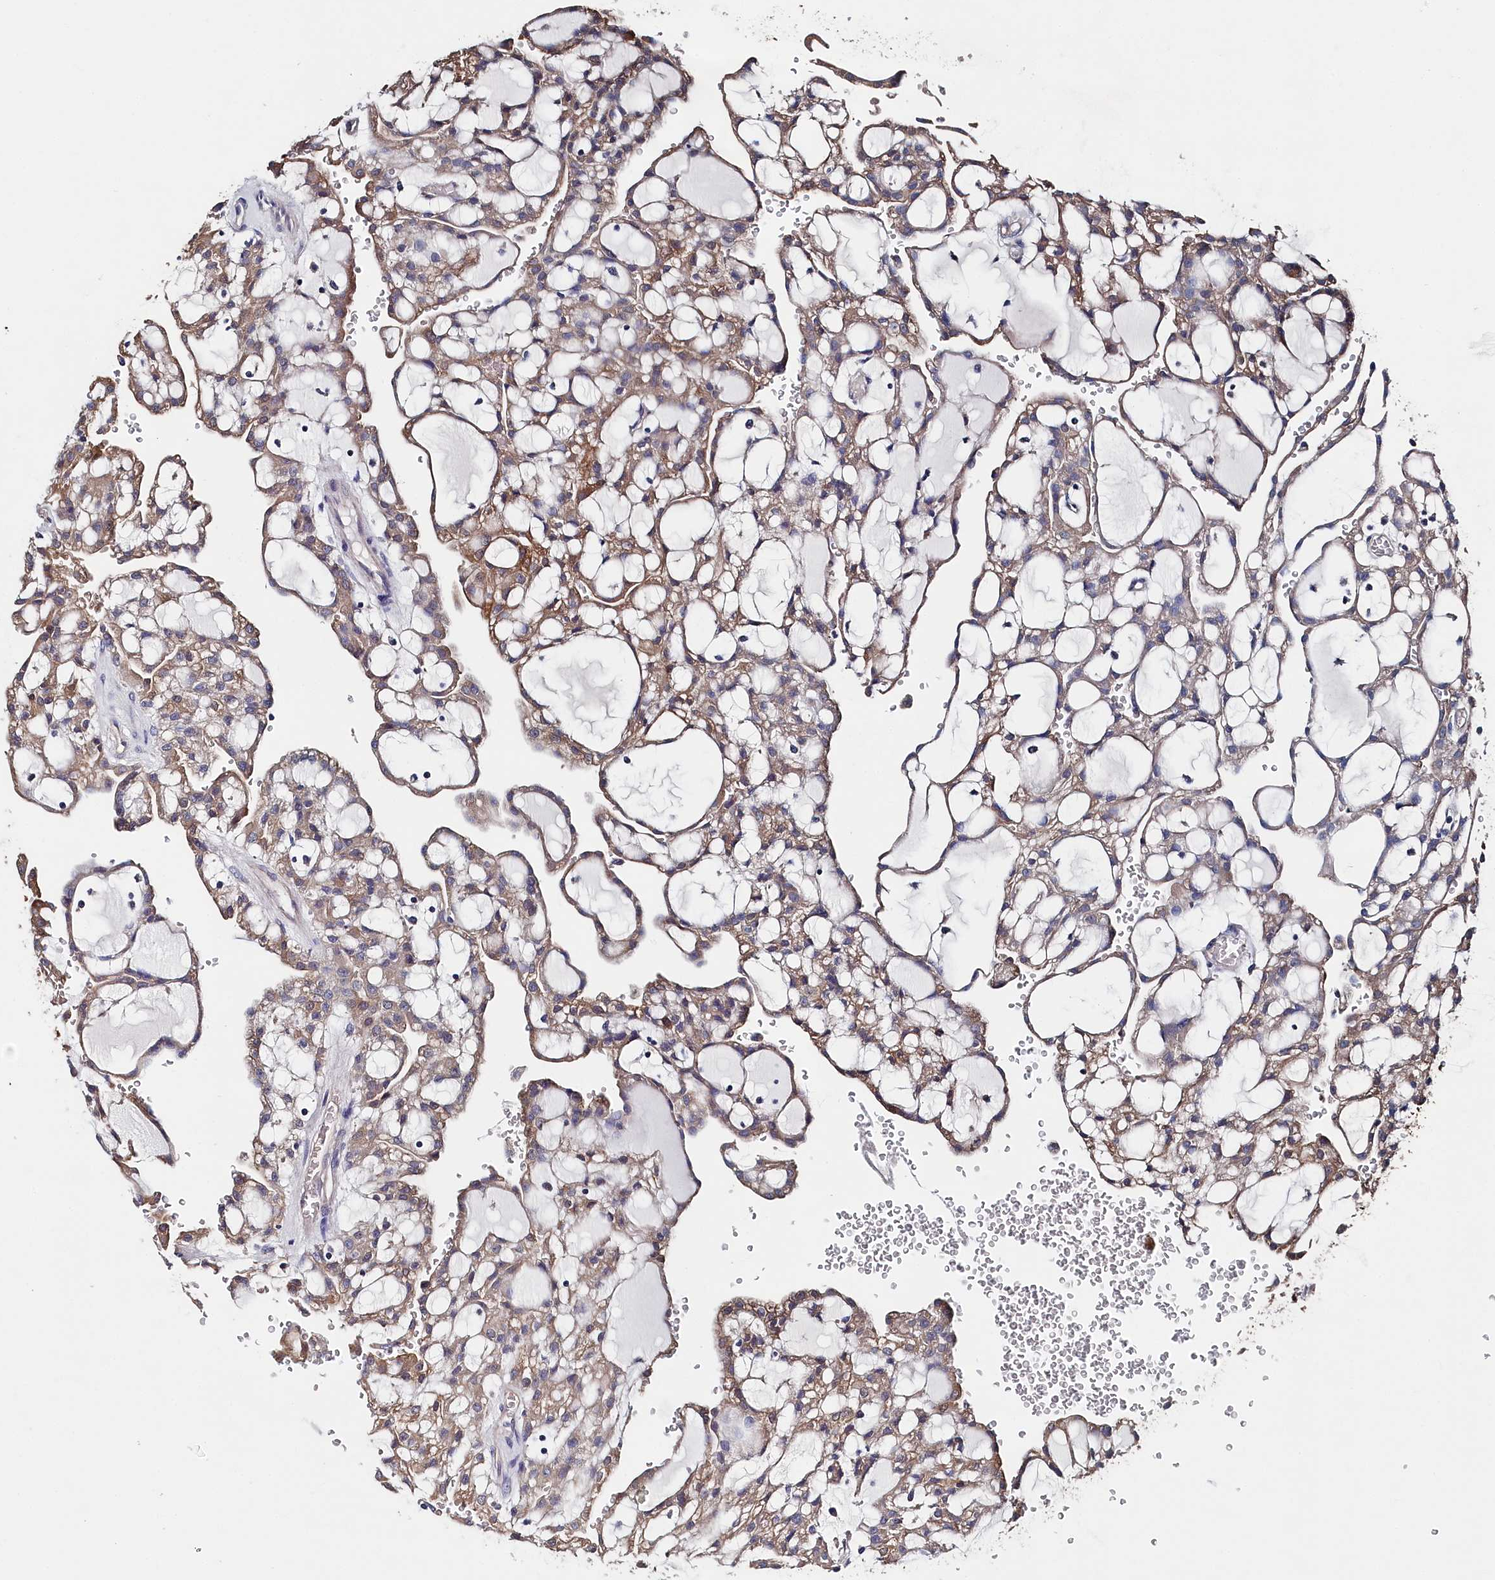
{"staining": {"intensity": "weak", "quantity": ">75%", "location": "cytoplasmic/membranous"}, "tissue": "renal cancer", "cell_type": "Tumor cells", "image_type": "cancer", "snomed": [{"axis": "morphology", "description": "Adenocarcinoma, NOS"}, {"axis": "topography", "description": "Kidney"}], "caption": "Renal cancer (adenocarcinoma) was stained to show a protein in brown. There is low levels of weak cytoplasmic/membranous staining in approximately >75% of tumor cells.", "gene": "BHMT", "patient": {"sex": "male", "age": 63}}